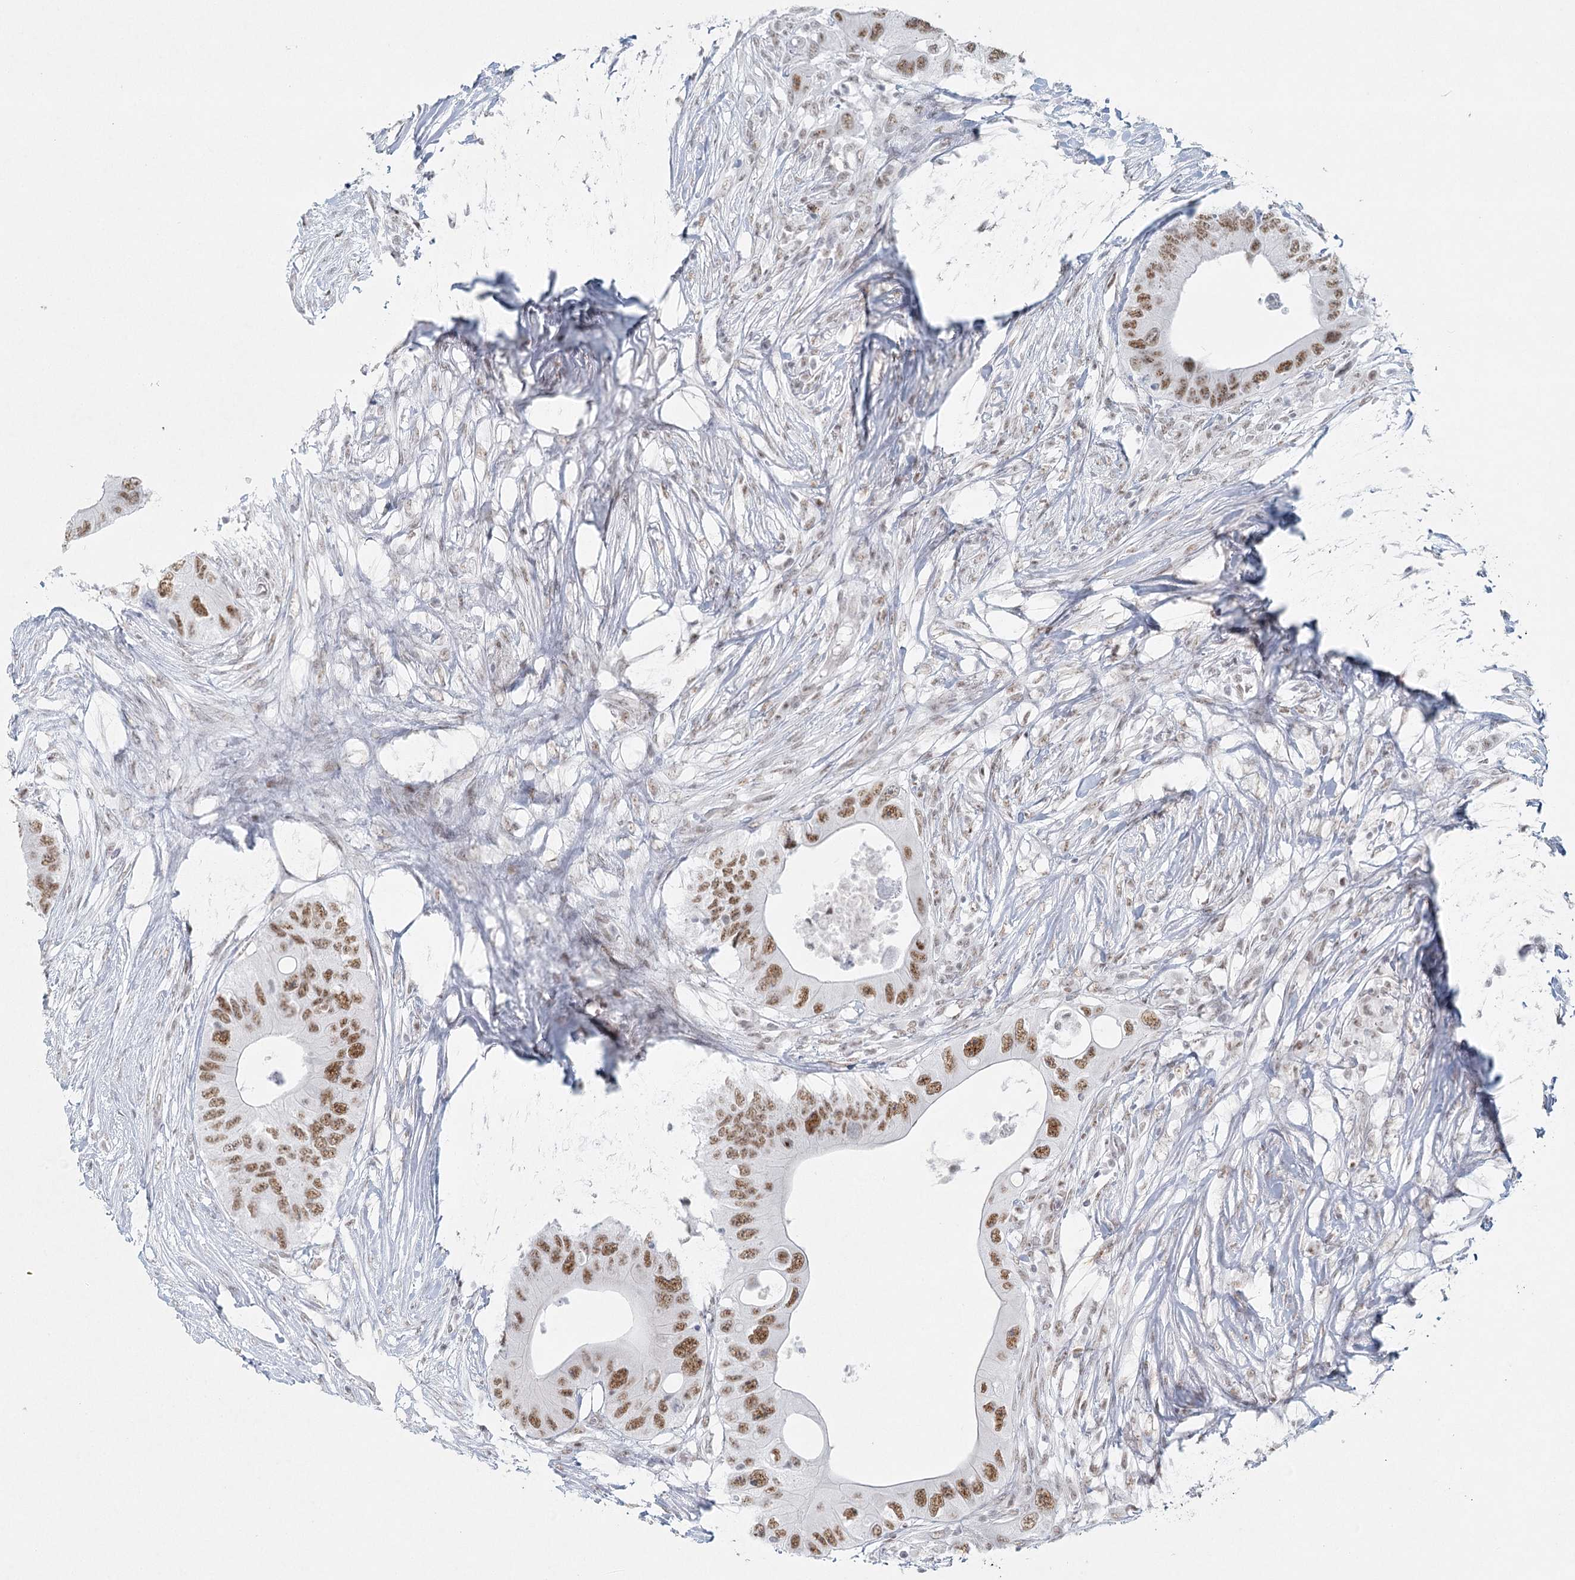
{"staining": {"intensity": "moderate", "quantity": ">75%", "location": "nuclear"}, "tissue": "colorectal cancer", "cell_type": "Tumor cells", "image_type": "cancer", "snomed": [{"axis": "morphology", "description": "Adenocarcinoma, NOS"}, {"axis": "topography", "description": "Colon"}], "caption": "A medium amount of moderate nuclear expression is present in approximately >75% of tumor cells in colorectal adenocarcinoma tissue.", "gene": "U2SURP", "patient": {"sex": "male", "age": 71}}